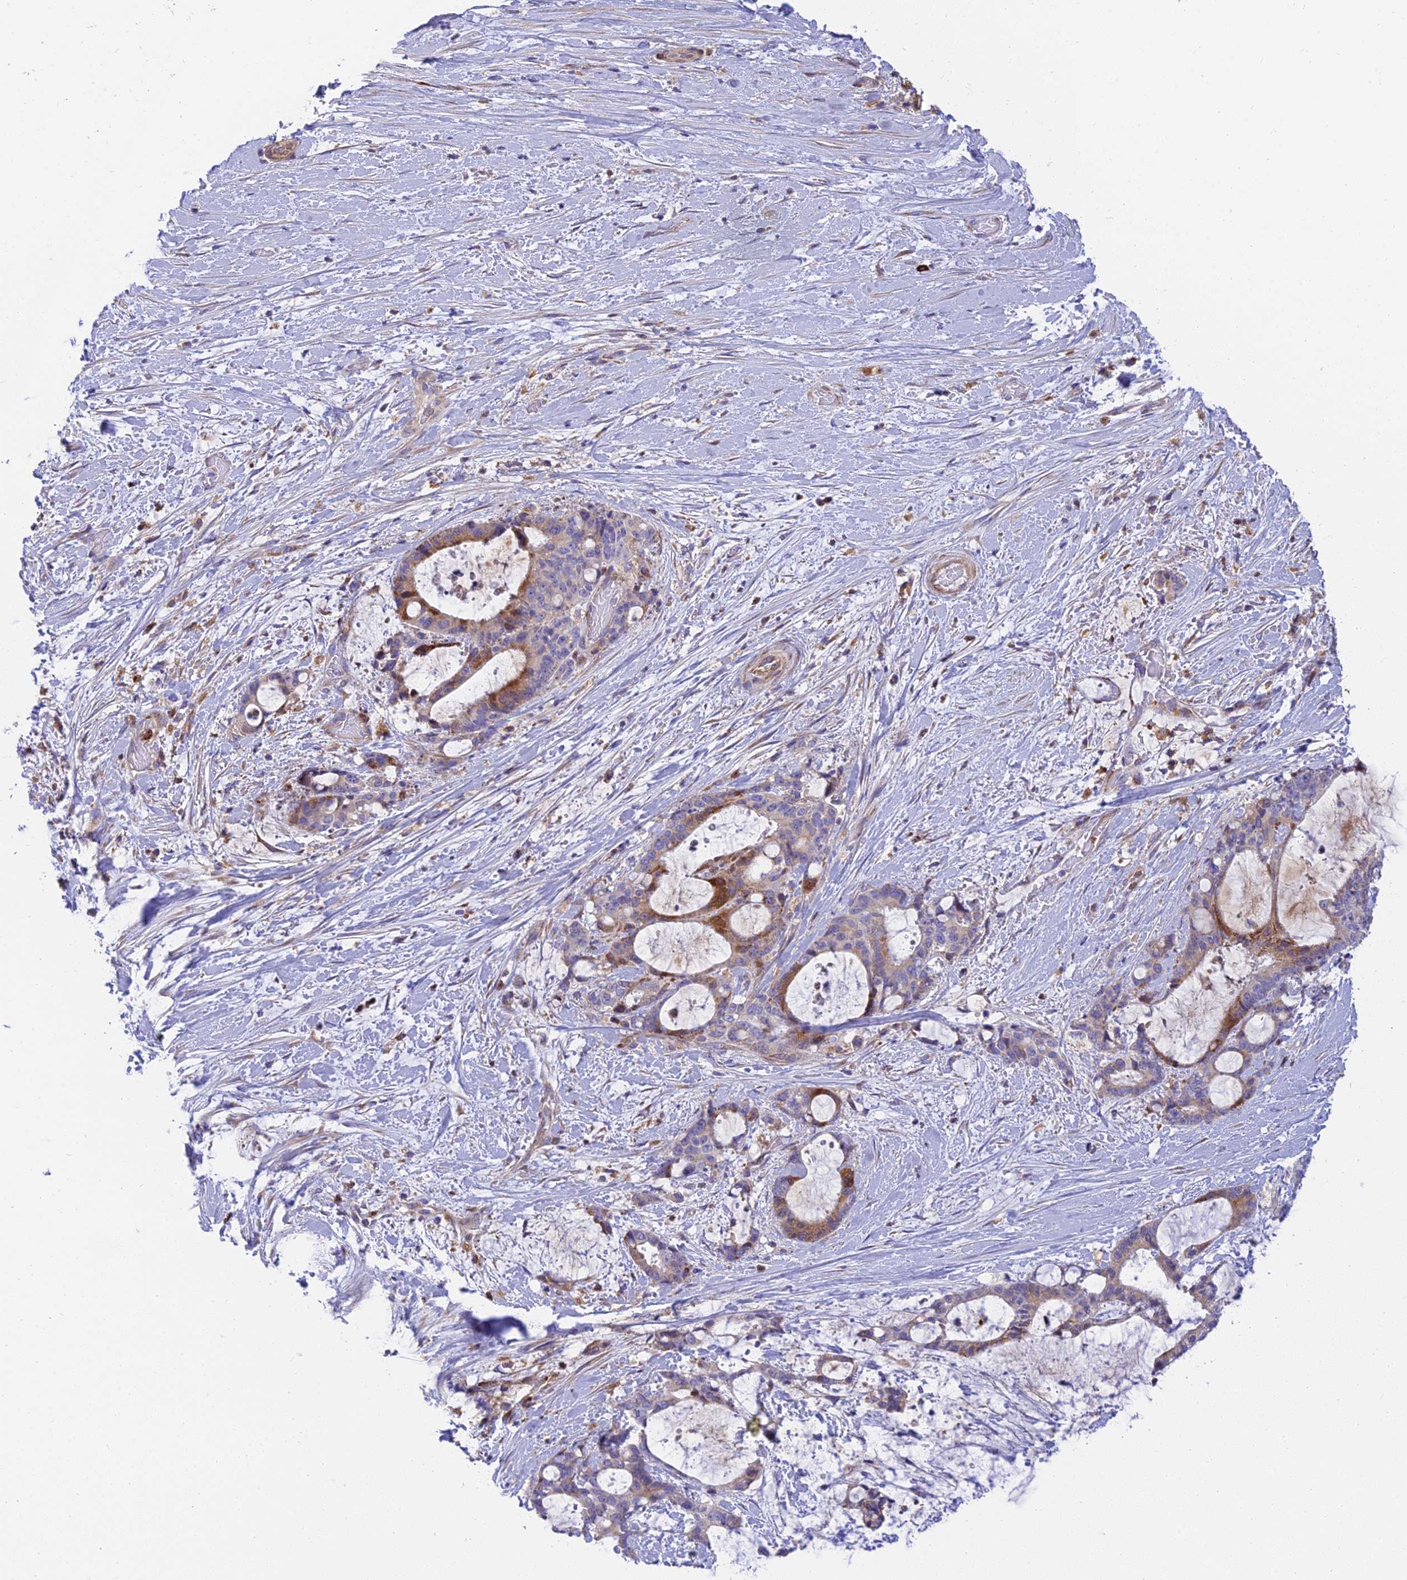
{"staining": {"intensity": "moderate", "quantity": "25%-75%", "location": "cytoplasmic/membranous"}, "tissue": "liver cancer", "cell_type": "Tumor cells", "image_type": "cancer", "snomed": [{"axis": "morphology", "description": "Normal tissue, NOS"}, {"axis": "morphology", "description": "Cholangiocarcinoma"}, {"axis": "topography", "description": "Liver"}, {"axis": "topography", "description": "Peripheral nerve tissue"}], "caption": "Liver cancer (cholangiocarcinoma) stained with DAB immunohistochemistry exhibits medium levels of moderate cytoplasmic/membranous staining in about 25%-75% of tumor cells.", "gene": "CLCN7", "patient": {"sex": "female", "age": 73}}